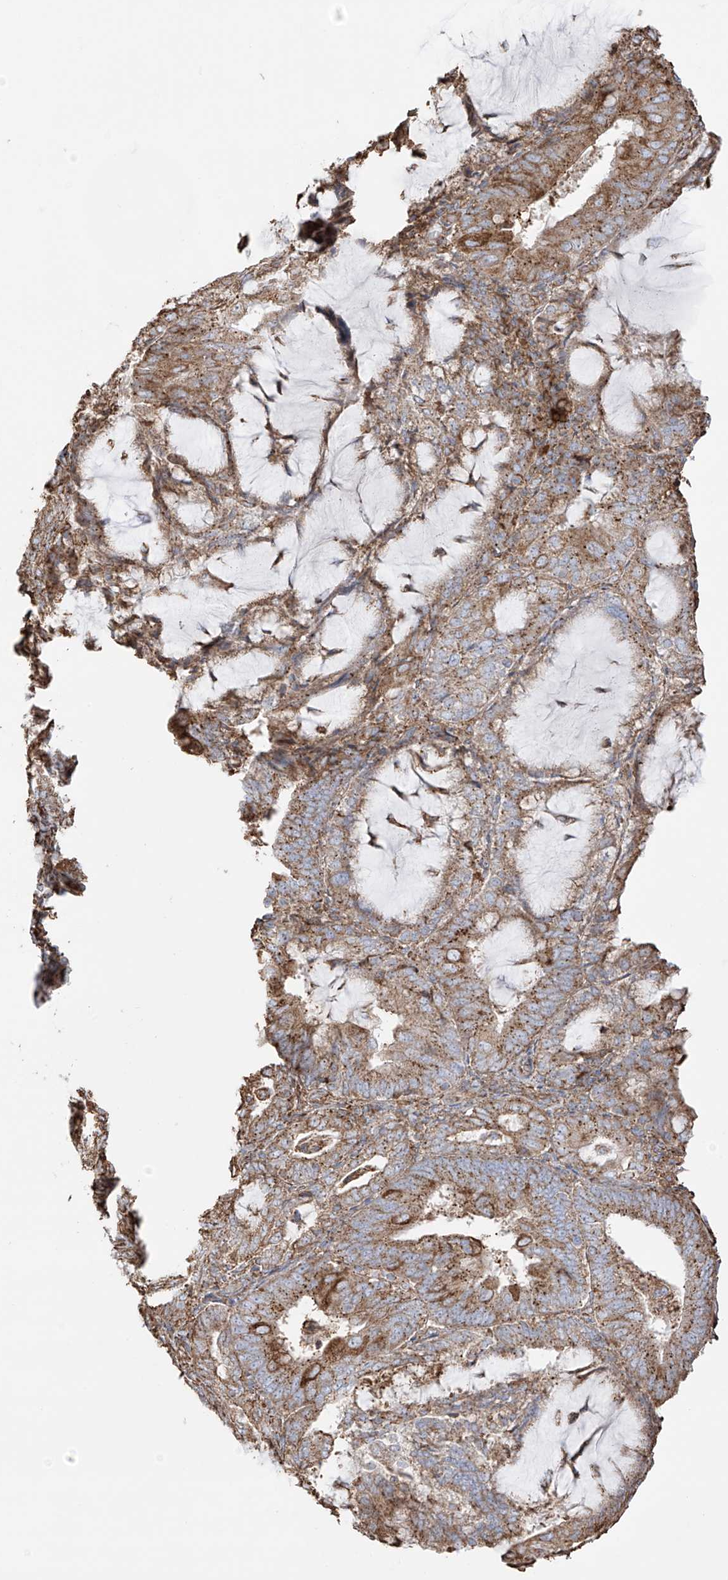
{"staining": {"intensity": "strong", "quantity": ">75%", "location": "cytoplasmic/membranous"}, "tissue": "endometrial cancer", "cell_type": "Tumor cells", "image_type": "cancer", "snomed": [{"axis": "morphology", "description": "Adenocarcinoma, NOS"}, {"axis": "topography", "description": "Endometrium"}], "caption": "High-magnification brightfield microscopy of endometrial adenocarcinoma stained with DAB (brown) and counterstained with hematoxylin (blue). tumor cells exhibit strong cytoplasmic/membranous staining is appreciated in about>75% of cells.", "gene": "XKR3", "patient": {"sex": "female", "age": 81}}